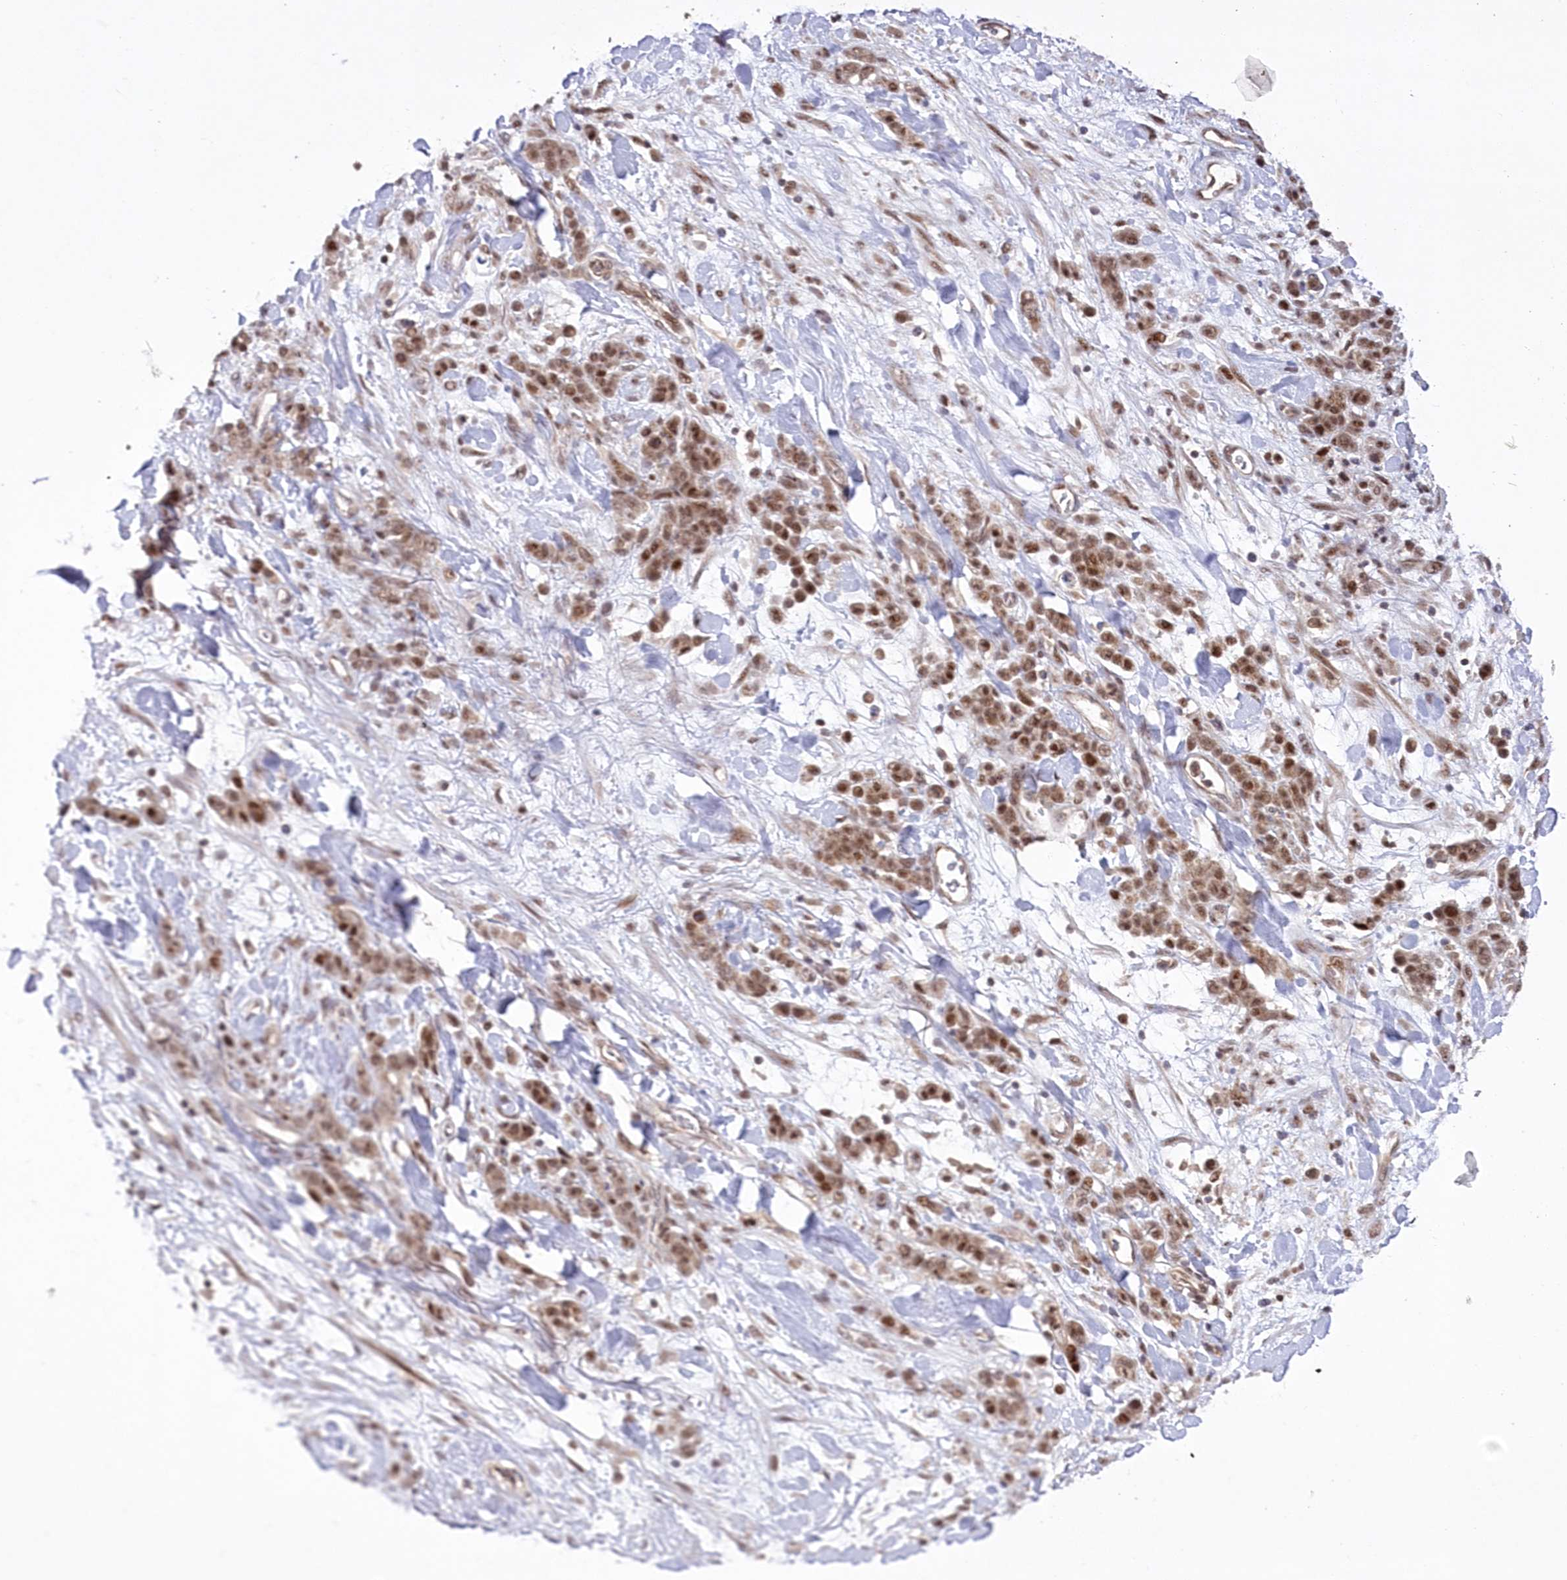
{"staining": {"intensity": "moderate", "quantity": ">75%", "location": "nuclear"}, "tissue": "stomach cancer", "cell_type": "Tumor cells", "image_type": "cancer", "snomed": [{"axis": "morphology", "description": "Normal tissue, NOS"}, {"axis": "morphology", "description": "Adenocarcinoma, NOS"}, {"axis": "topography", "description": "Stomach"}], "caption": "Protein staining shows moderate nuclear staining in approximately >75% of tumor cells in stomach adenocarcinoma.", "gene": "WBP1L", "patient": {"sex": "male", "age": 82}}